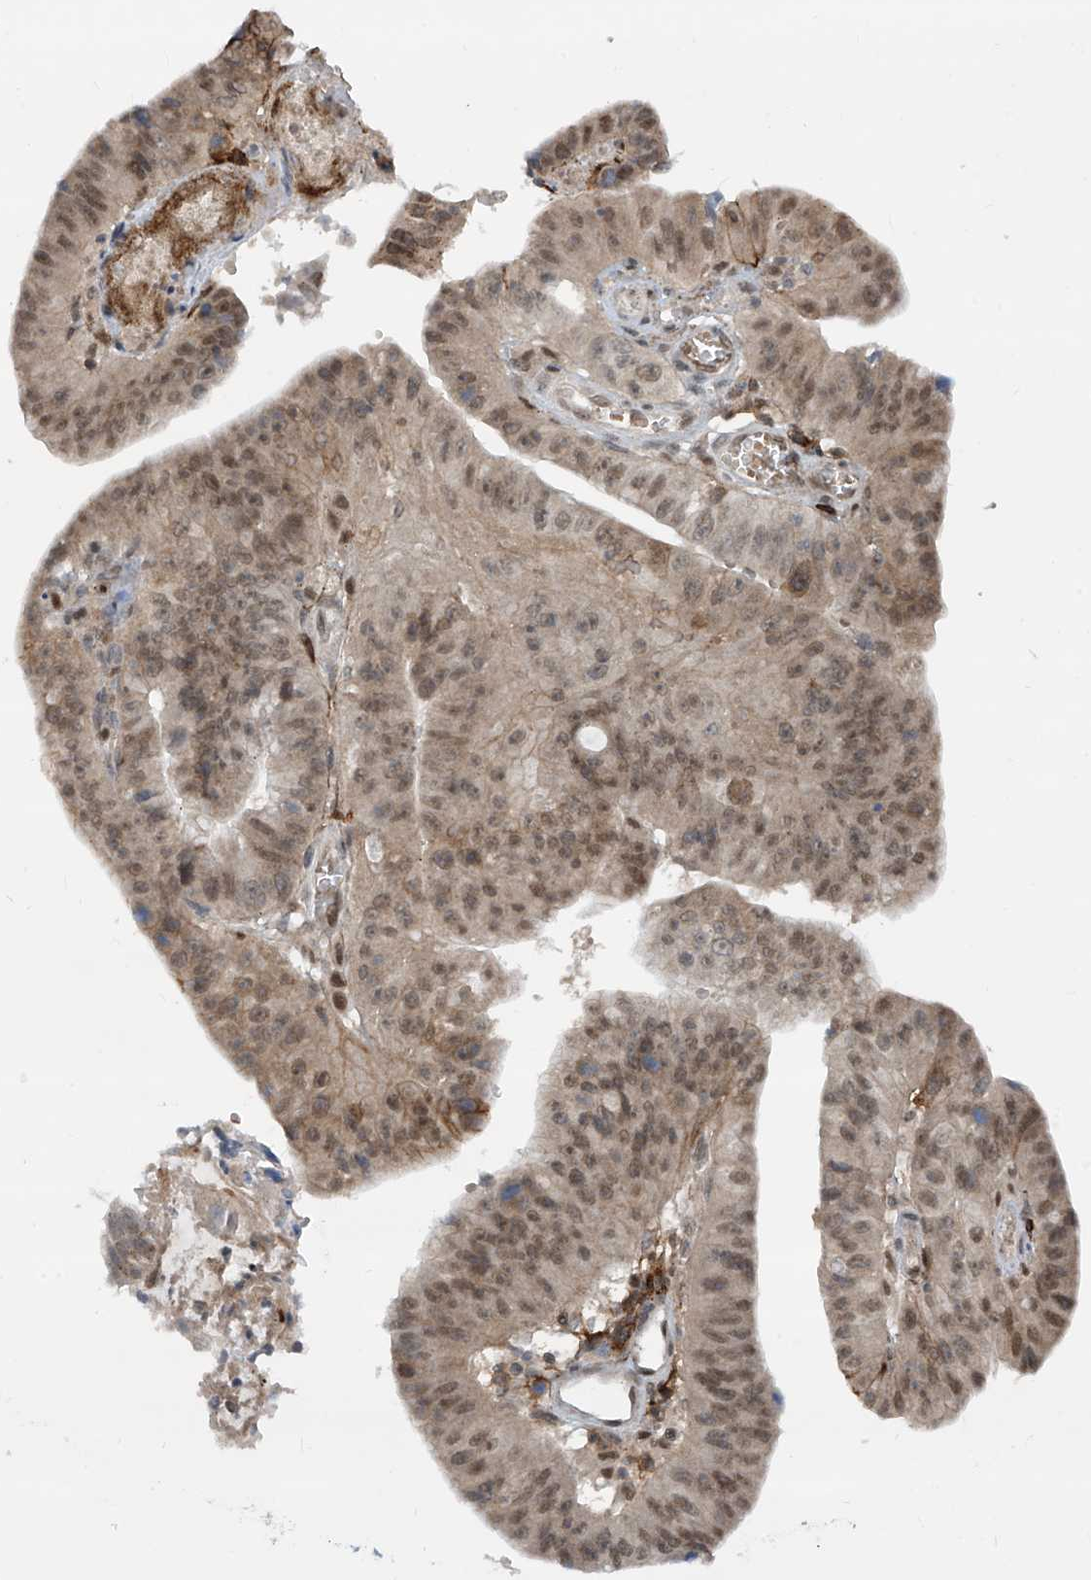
{"staining": {"intensity": "moderate", "quantity": ">75%", "location": "nuclear"}, "tissue": "stomach cancer", "cell_type": "Tumor cells", "image_type": "cancer", "snomed": [{"axis": "morphology", "description": "Adenocarcinoma, NOS"}, {"axis": "topography", "description": "Stomach"}], "caption": "About >75% of tumor cells in adenocarcinoma (stomach) reveal moderate nuclear protein staining as visualized by brown immunohistochemical staining.", "gene": "LAGE3", "patient": {"sex": "male", "age": 59}}